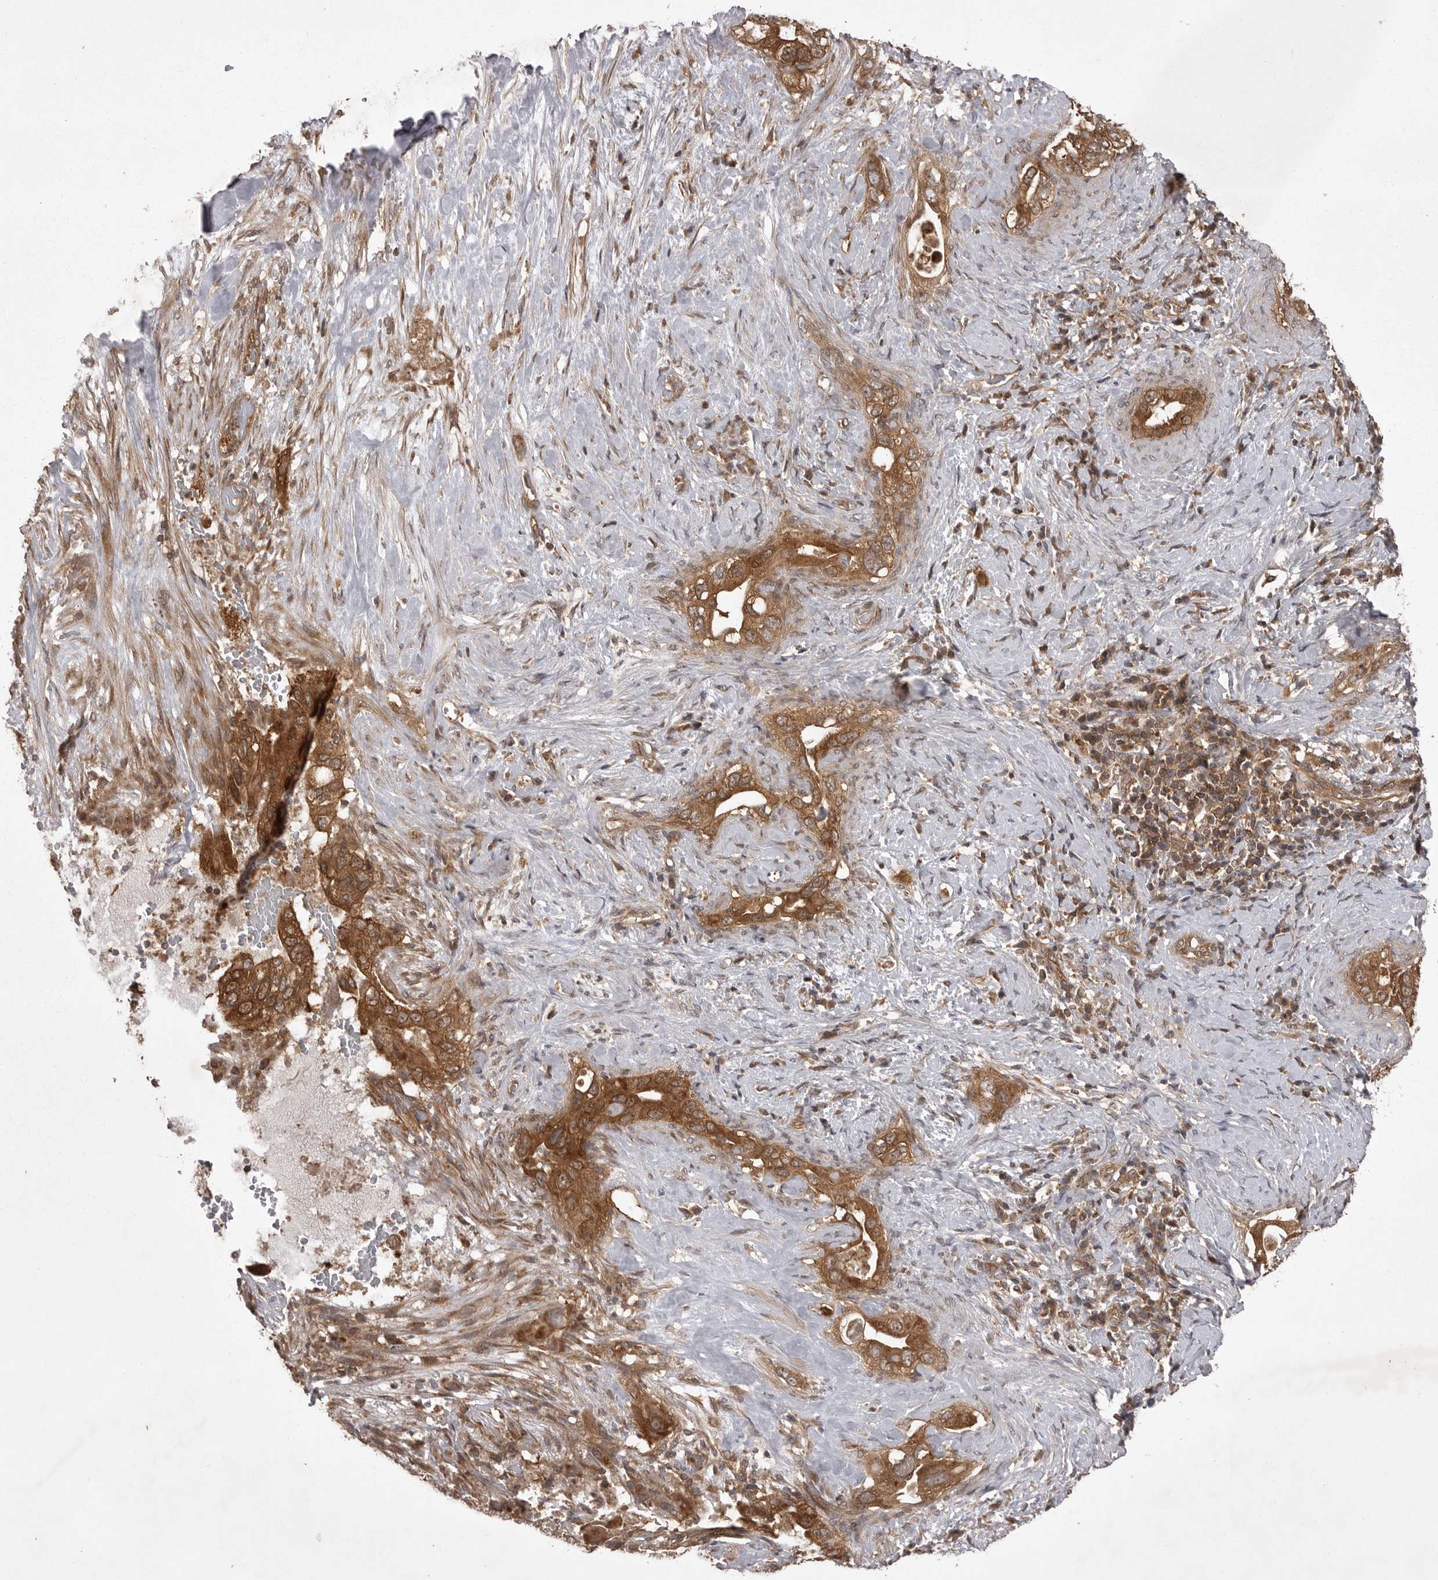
{"staining": {"intensity": "moderate", "quantity": ">75%", "location": "cytoplasmic/membranous"}, "tissue": "pancreatic cancer", "cell_type": "Tumor cells", "image_type": "cancer", "snomed": [{"axis": "morphology", "description": "Inflammation, NOS"}, {"axis": "morphology", "description": "Adenocarcinoma, NOS"}, {"axis": "topography", "description": "Pancreas"}], "caption": "About >75% of tumor cells in human pancreatic cancer (adenocarcinoma) show moderate cytoplasmic/membranous protein staining as visualized by brown immunohistochemical staining.", "gene": "STK24", "patient": {"sex": "female", "age": 56}}